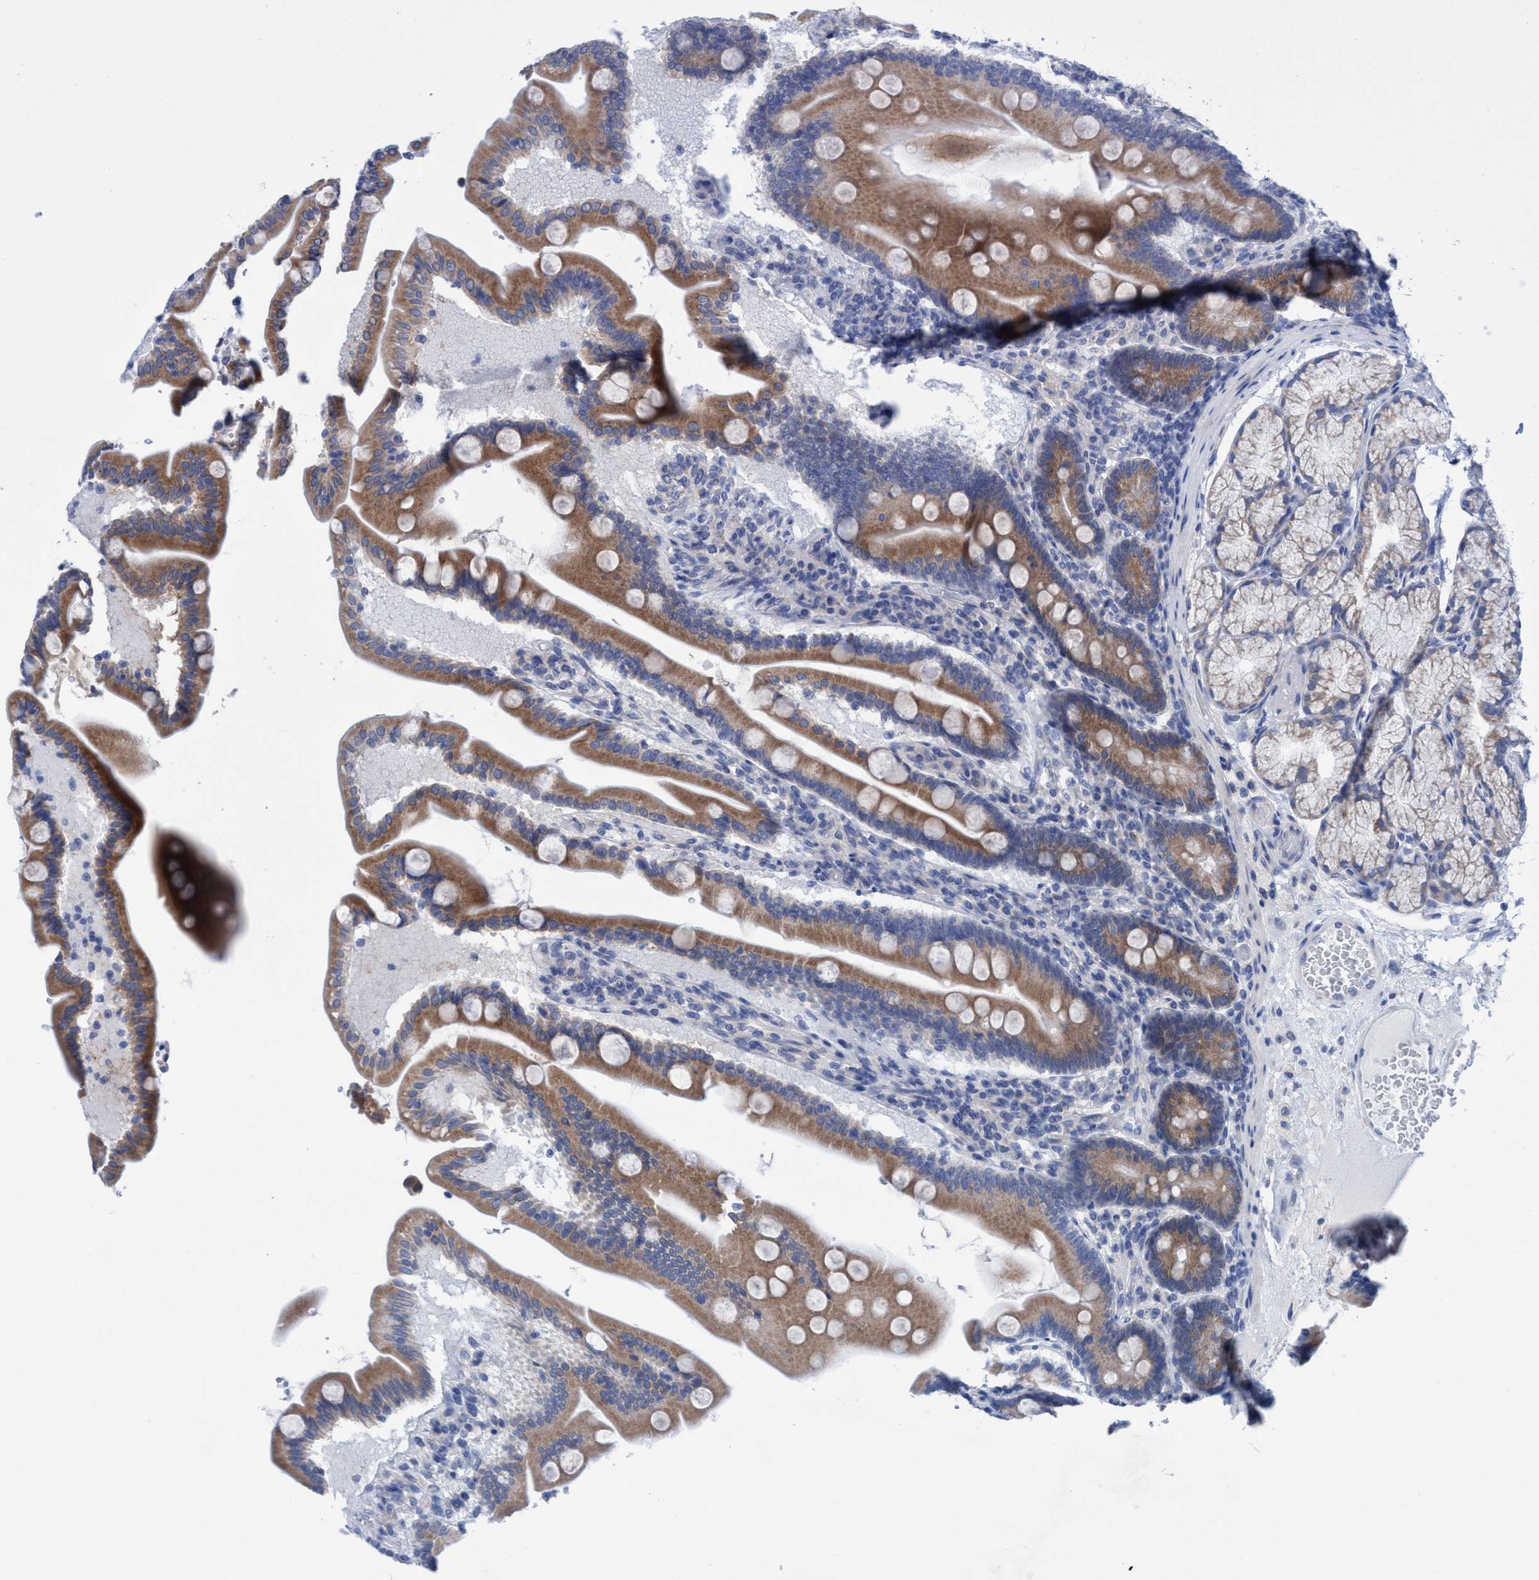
{"staining": {"intensity": "moderate", "quantity": ">75%", "location": "cytoplasmic/membranous"}, "tissue": "duodenum", "cell_type": "Glandular cells", "image_type": "normal", "snomed": [{"axis": "morphology", "description": "Normal tissue, NOS"}, {"axis": "topography", "description": "Duodenum"}], "caption": "Immunohistochemical staining of benign human duodenum reveals medium levels of moderate cytoplasmic/membranous expression in about >75% of glandular cells. Using DAB (3,3'-diaminobenzidine) (brown) and hematoxylin (blue) stains, captured at high magnification using brightfield microscopy.", "gene": "RSAD1", "patient": {"sex": "male", "age": 54}}